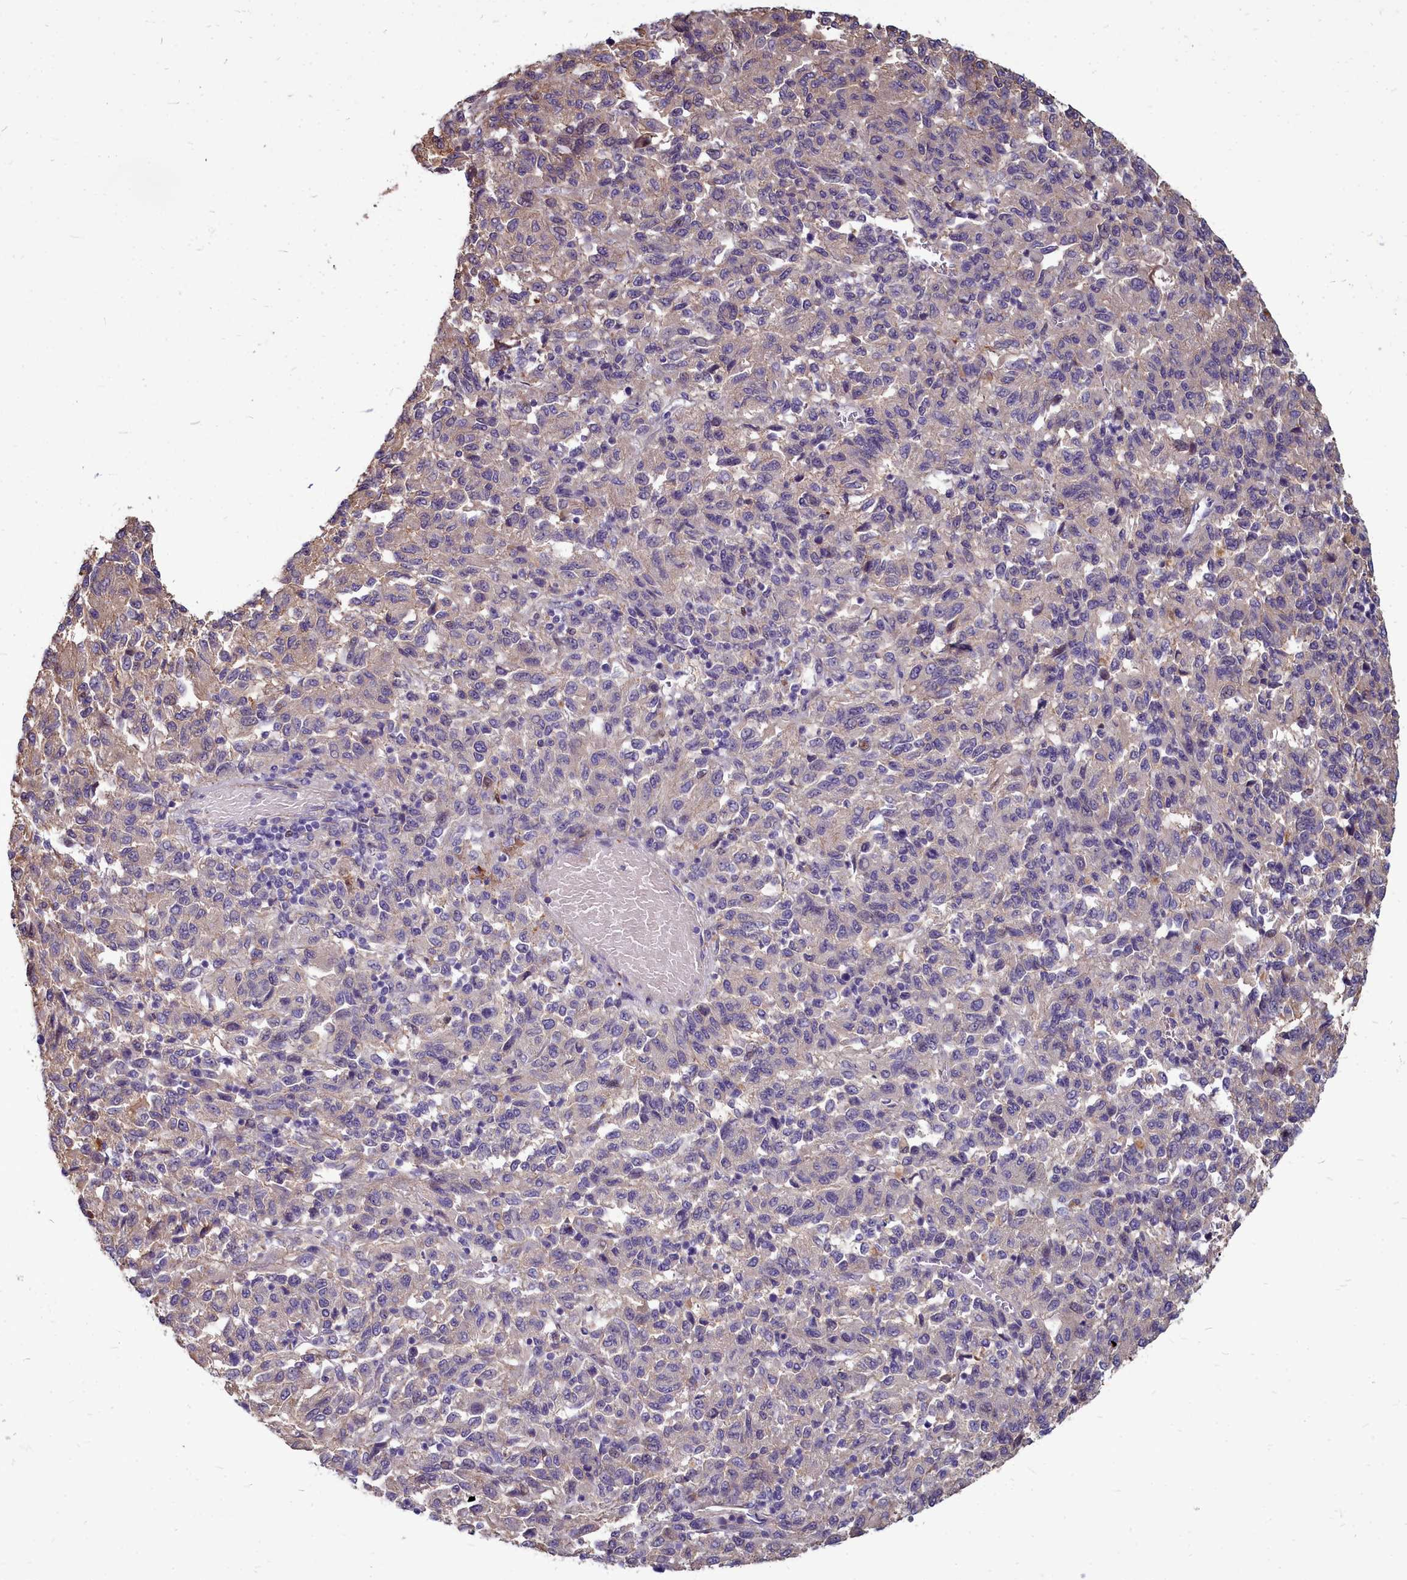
{"staining": {"intensity": "negative", "quantity": "none", "location": "none"}, "tissue": "melanoma", "cell_type": "Tumor cells", "image_type": "cancer", "snomed": [{"axis": "morphology", "description": "Malignant melanoma, Metastatic site"}, {"axis": "topography", "description": "Lung"}], "caption": "A micrograph of human melanoma is negative for staining in tumor cells.", "gene": "TTC5", "patient": {"sex": "male", "age": 64}}